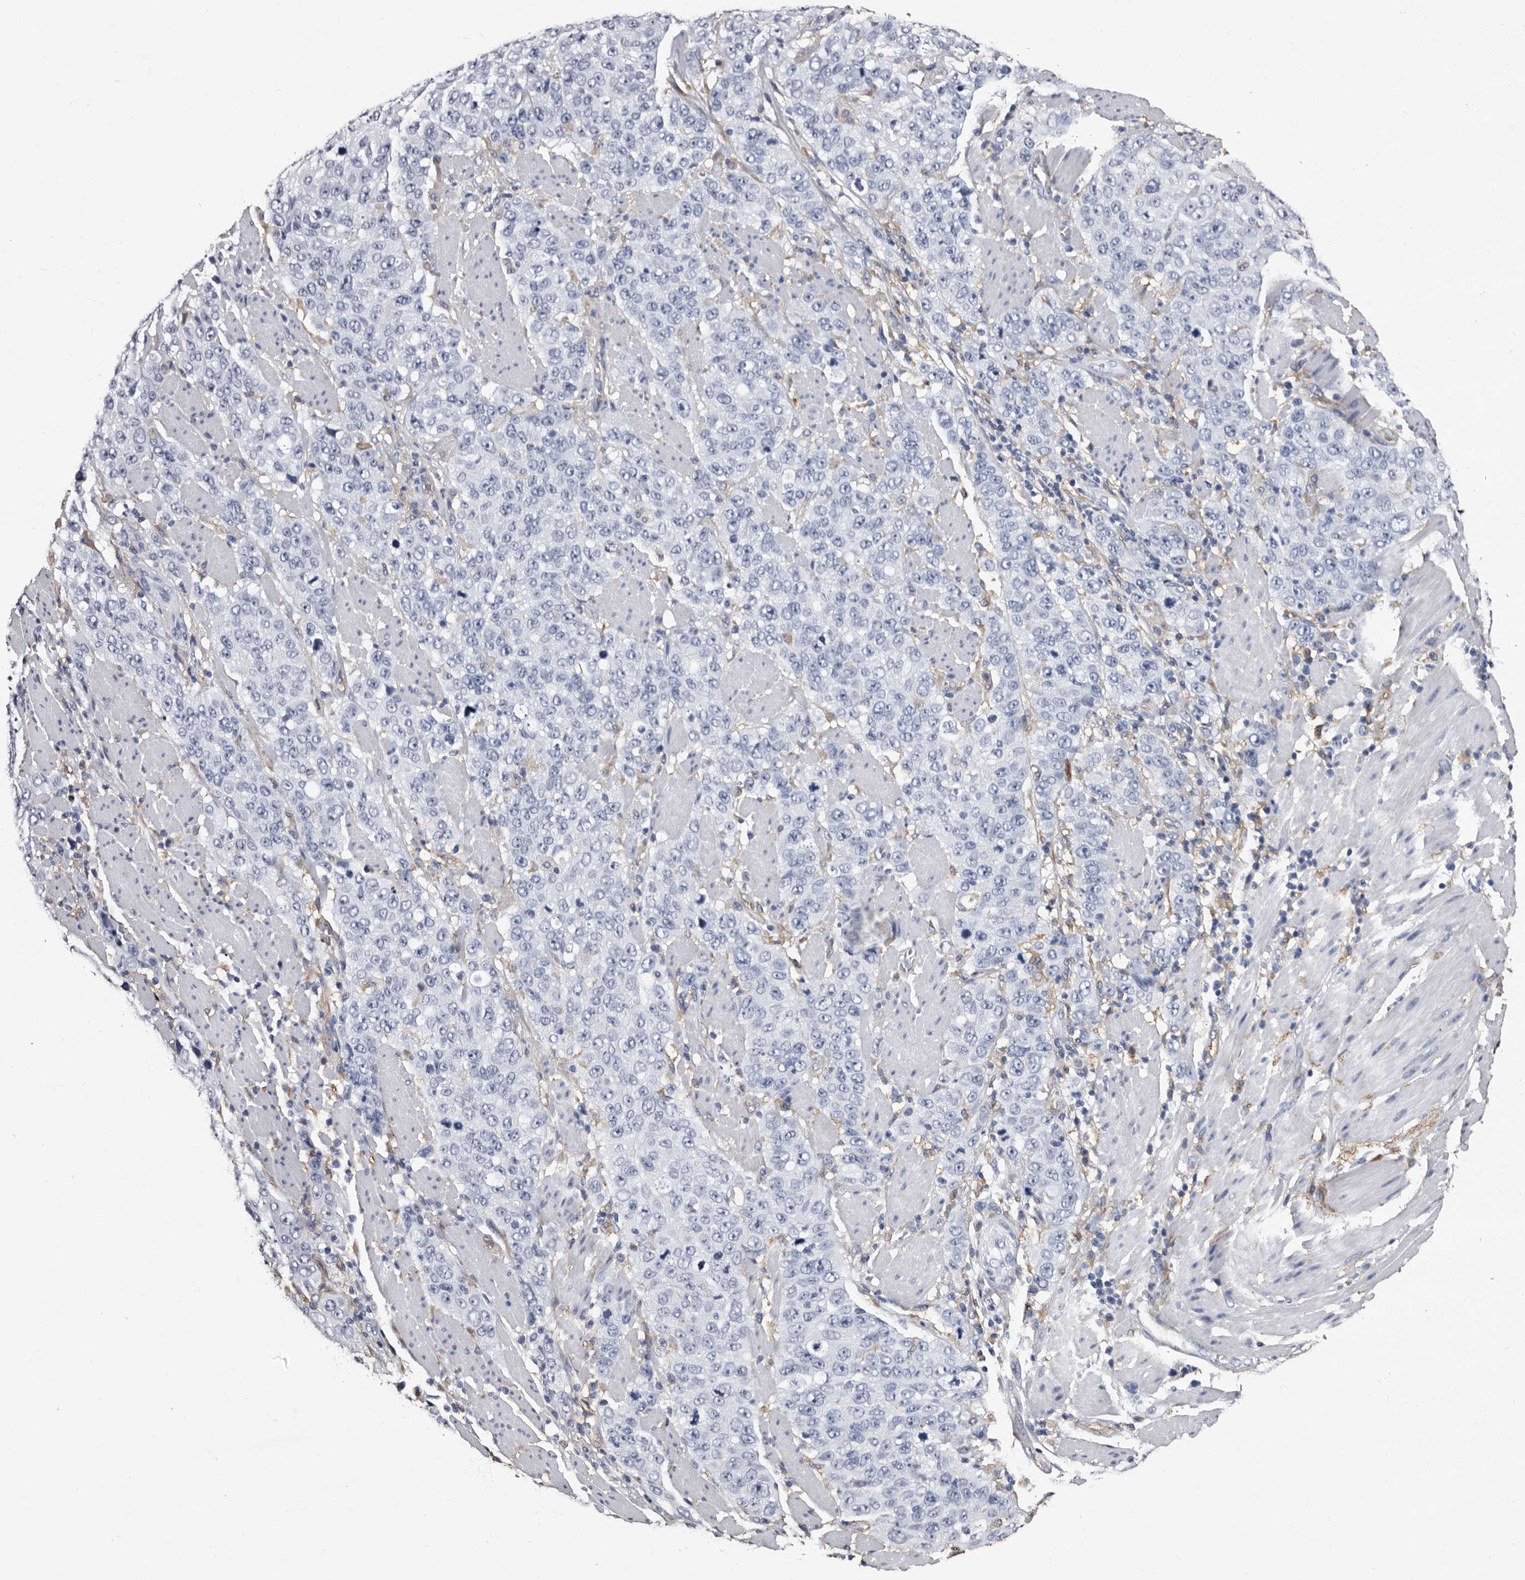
{"staining": {"intensity": "negative", "quantity": "none", "location": "none"}, "tissue": "stomach cancer", "cell_type": "Tumor cells", "image_type": "cancer", "snomed": [{"axis": "morphology", "description": "Adenocarcinoma, NOS"}, {"axis": "topography", "description": "Stomach"}], "caption": "Human adenocarcinoma (stomach) stained for a protein using IHC displays no expression in tumor cells.", "gene": "EPB41L3", "patient": {"sex": "male", "age": 48}}